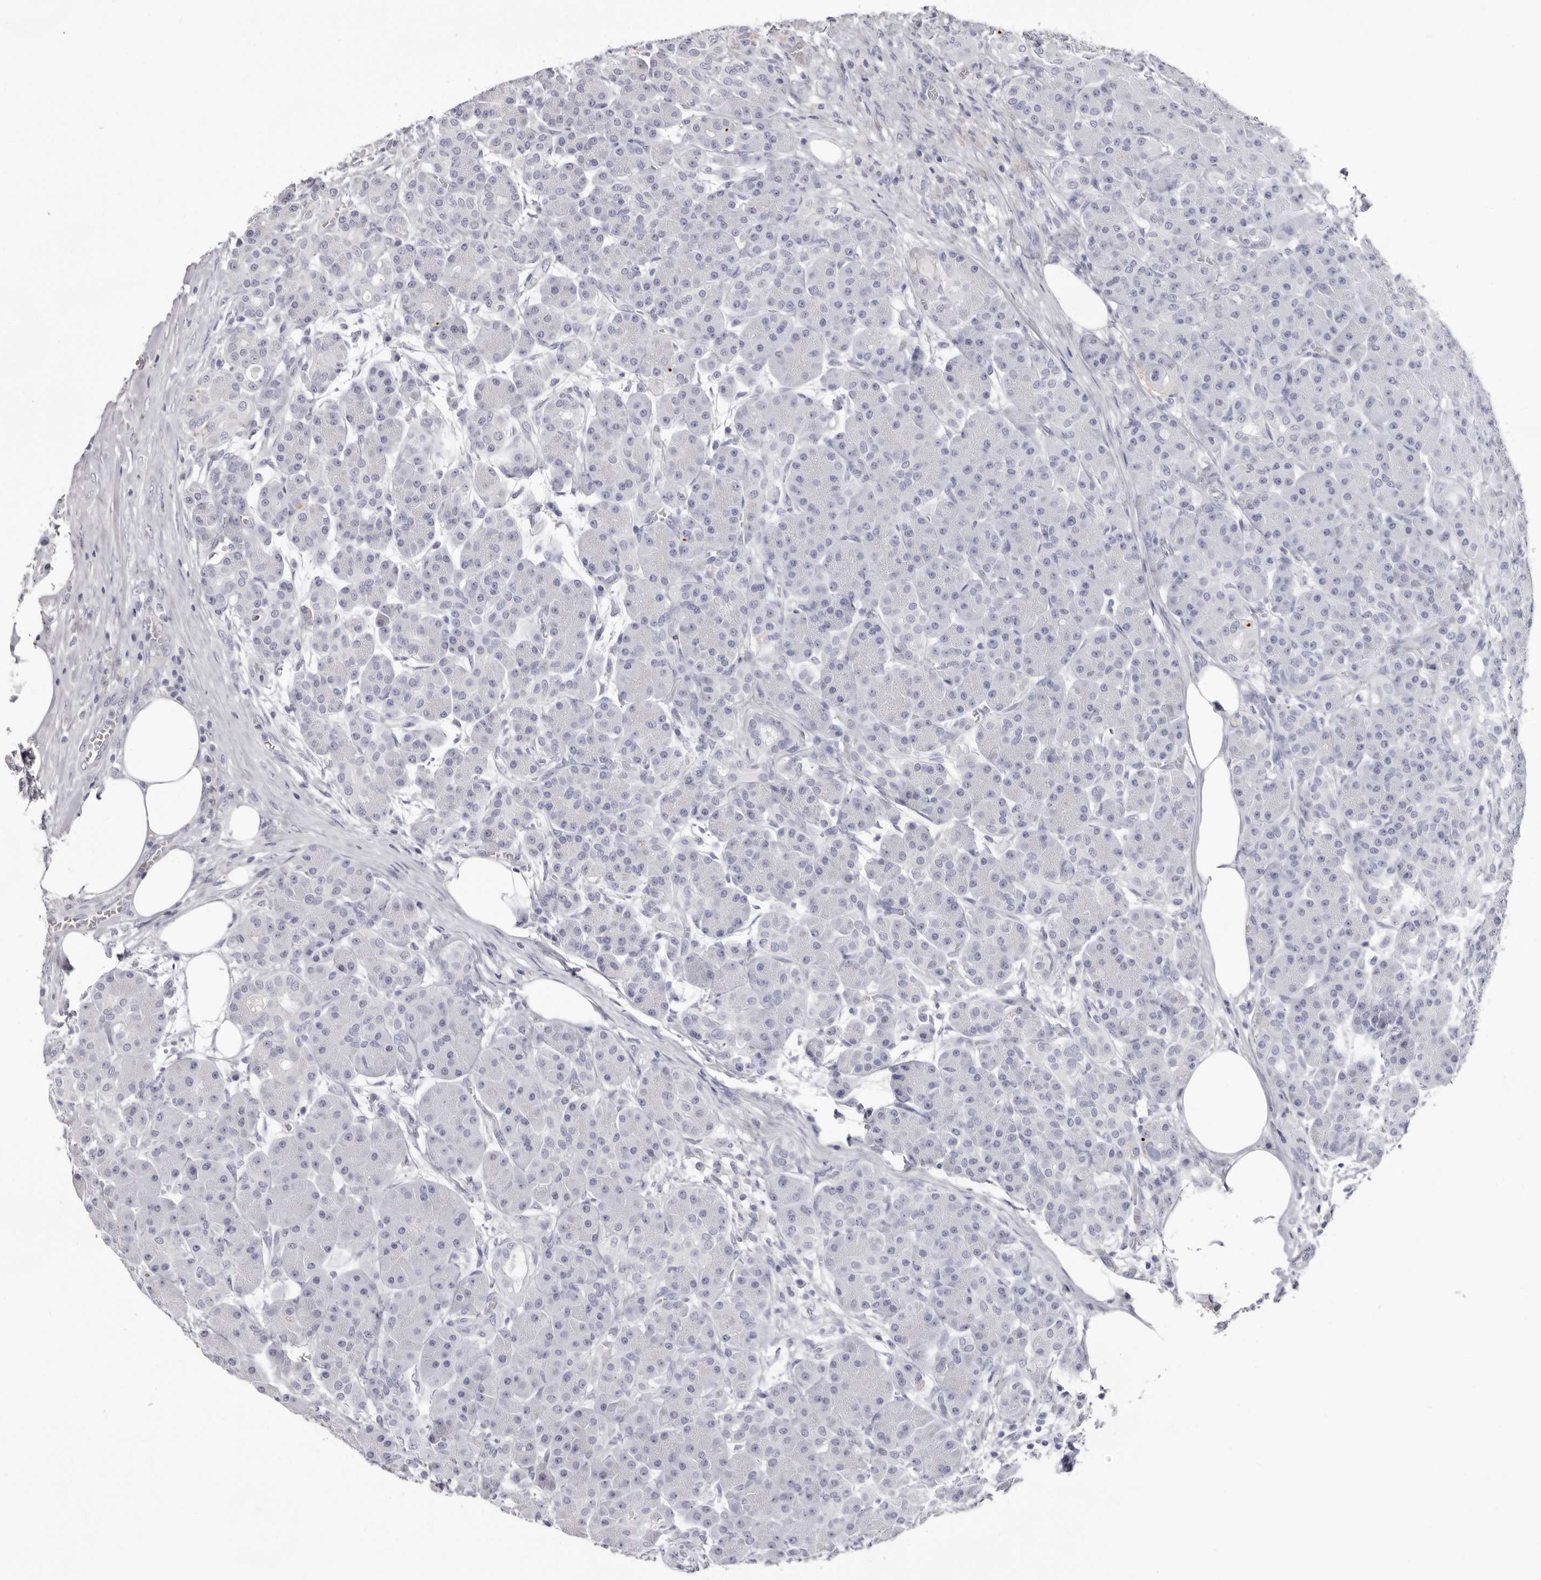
{"staining": {"intensity": "negative", "quantity": "none", "location": "none"}, "tissue": "pancreas", "cell_type": "Exocrine glandular cells", "image_type": "normal", "snomed": [{"axis": "morphology", "description": "Normal tissue, NOS"}, {"axis": "topography", "description": "Pancreas"}], "caption": "Protein analysis of normal pancreas reveals no significant staining in exocrine glandular cells.", "gene": "LPO", "patient": {"sex": "male", "age": 63}}